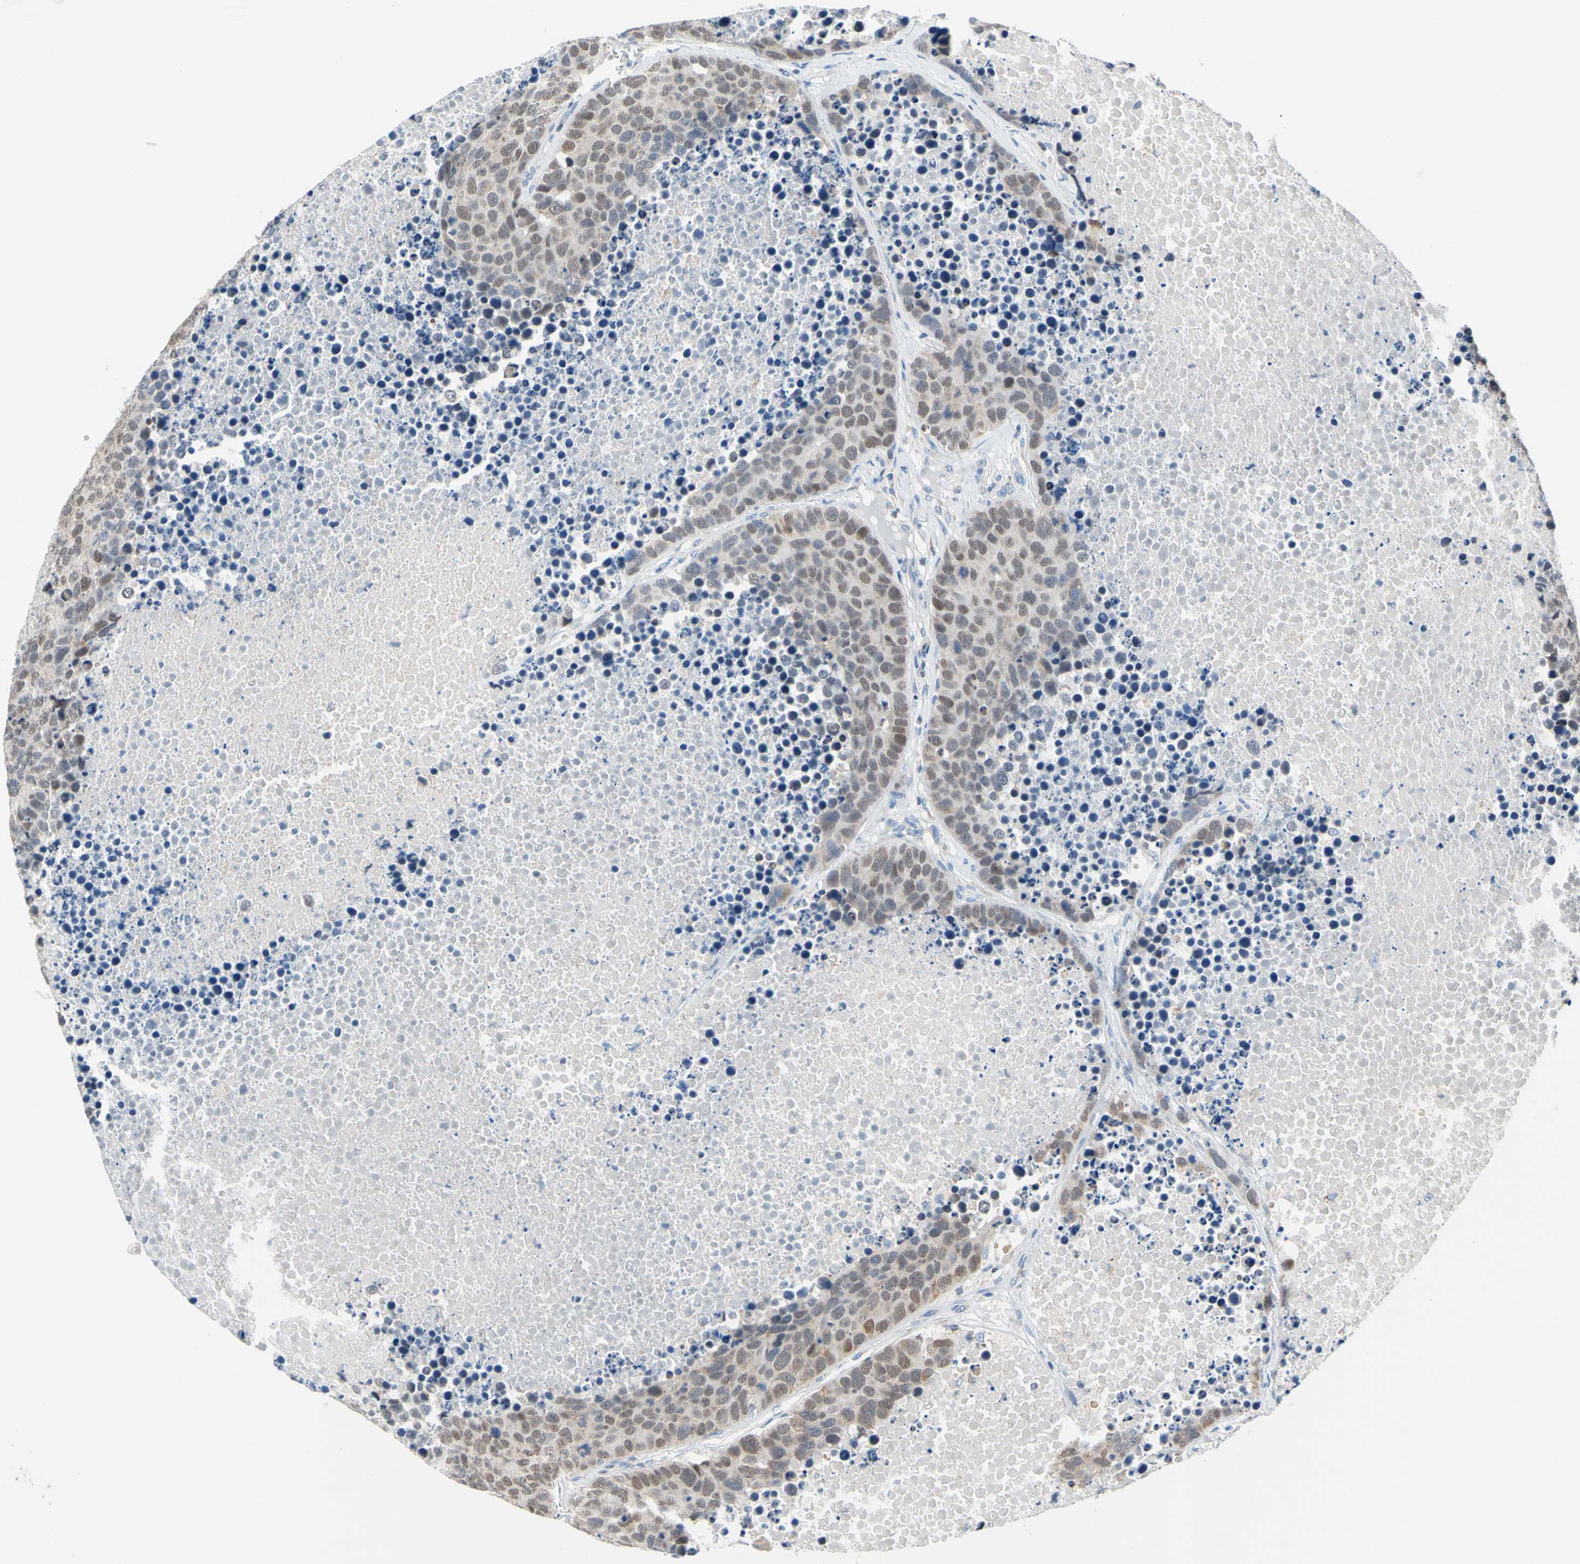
{"staining": {"intensity": "weak", "quantity": ">75%", "location": "cytoplasmic/membranous"}, "tissue": "carcinoid", "cell_type": "Tumor cells", "image_type": "cancer", "snomed": [{"axis": "morphology", "description": "Carcinoid, malignant, NOS"}, {"axis": "topography", "description": "Lung"}], "caption": "Human carcinoid stained with a protein marker reveals weak staining in tumor cells.", "gene": "MFF", "patient": {"sex": "male", "age": 60}}